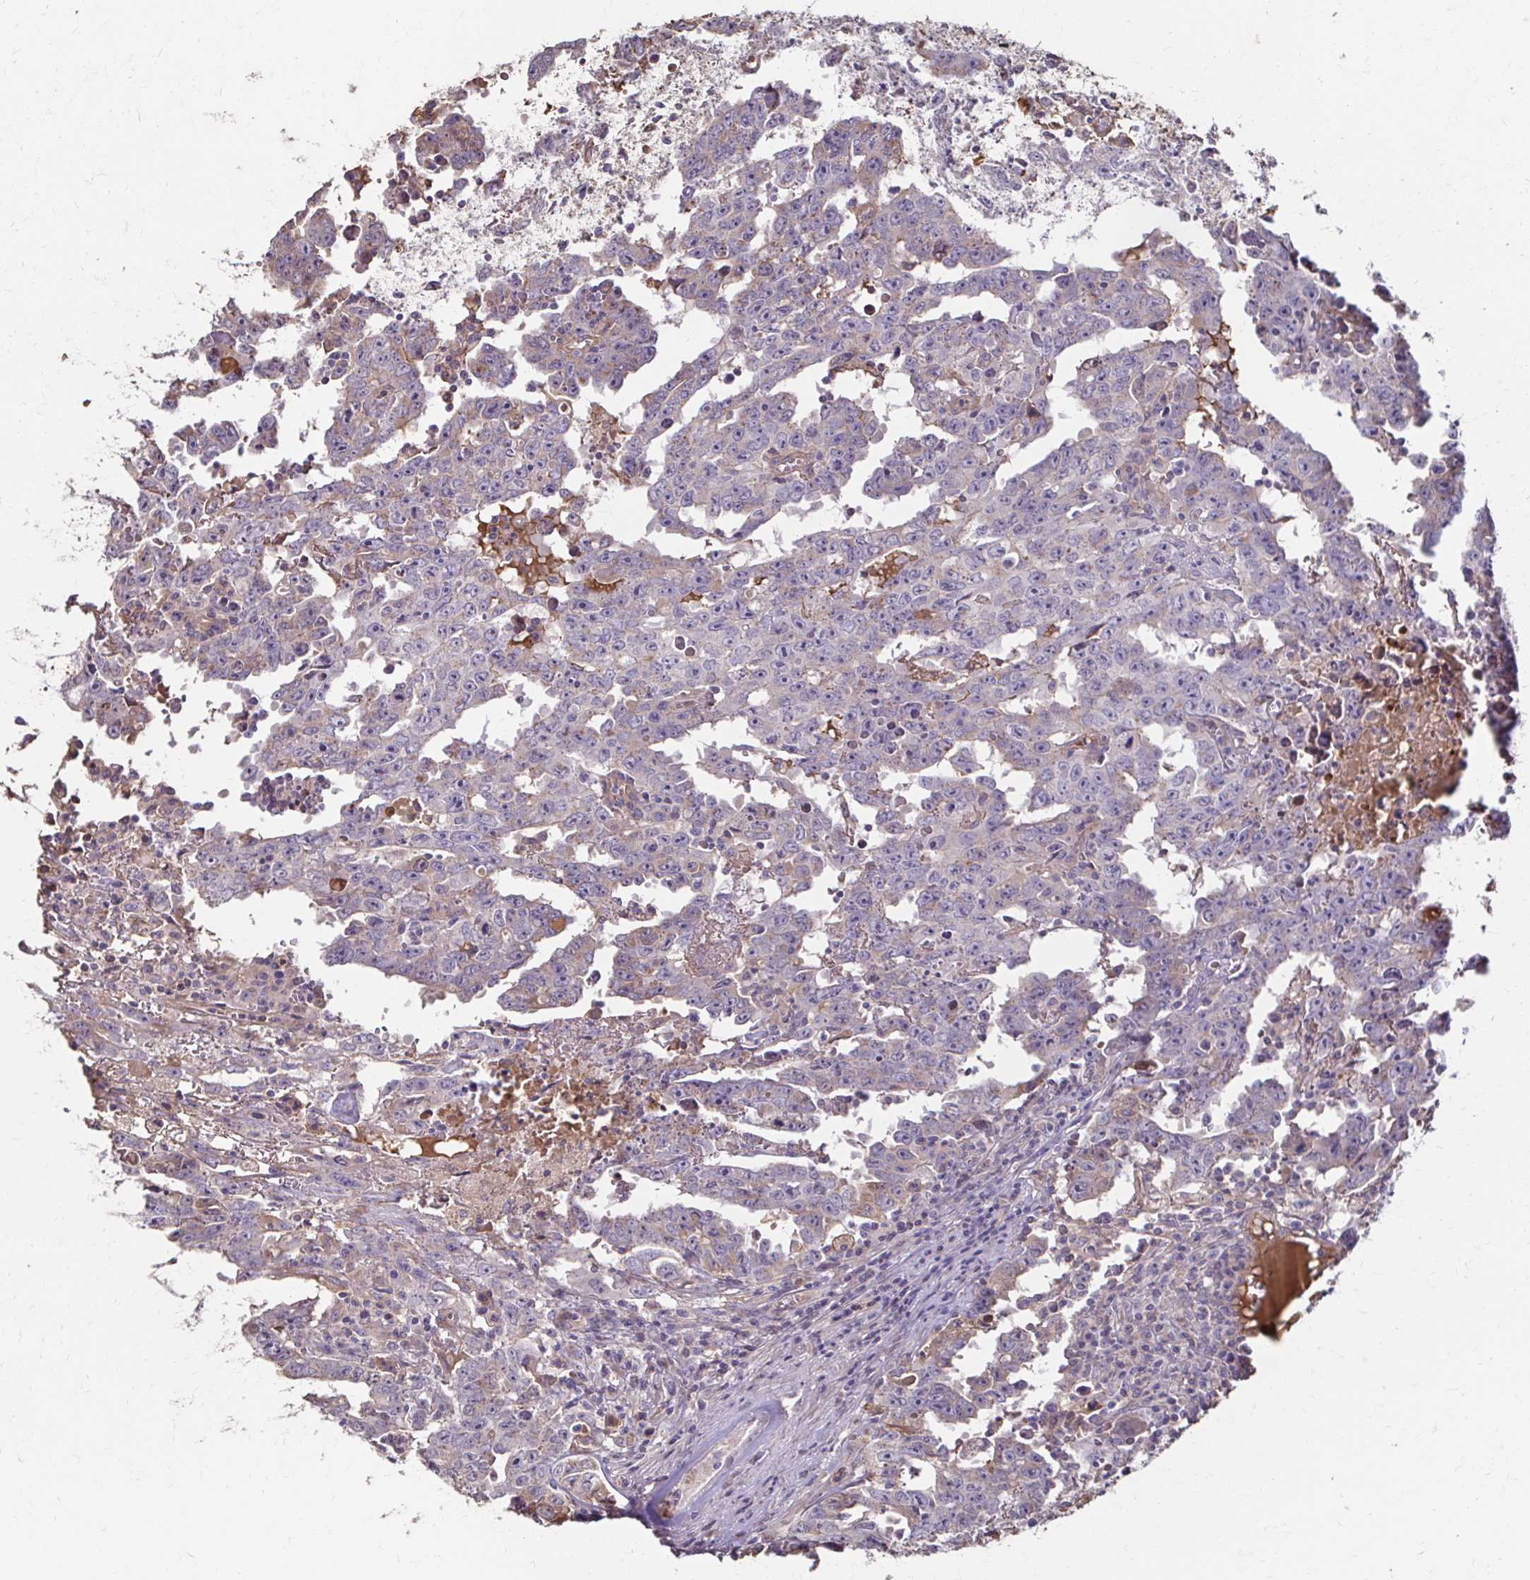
{"staining": {"intensity": "negative", "quantity": "none", "location": "none"}, "tissue": "testis cancer", "cell_type": "Tumor cells", "image_type": "cancer", "snomed": [{"axis": "morphology", "description": "Carcinoma, Embryonal, NOS"}, {"axis": "topography", "description": "Testis"}], "caption": "High magnification brightfield microscopy of testis cancer (embryonal carcinoma) stained with DAB (brown) and counterstained with hematoxylin (blue): tumor cells show no significant positivity.", "gene": "IL18BP", "patient": {"sex": "male", "age": 22}}